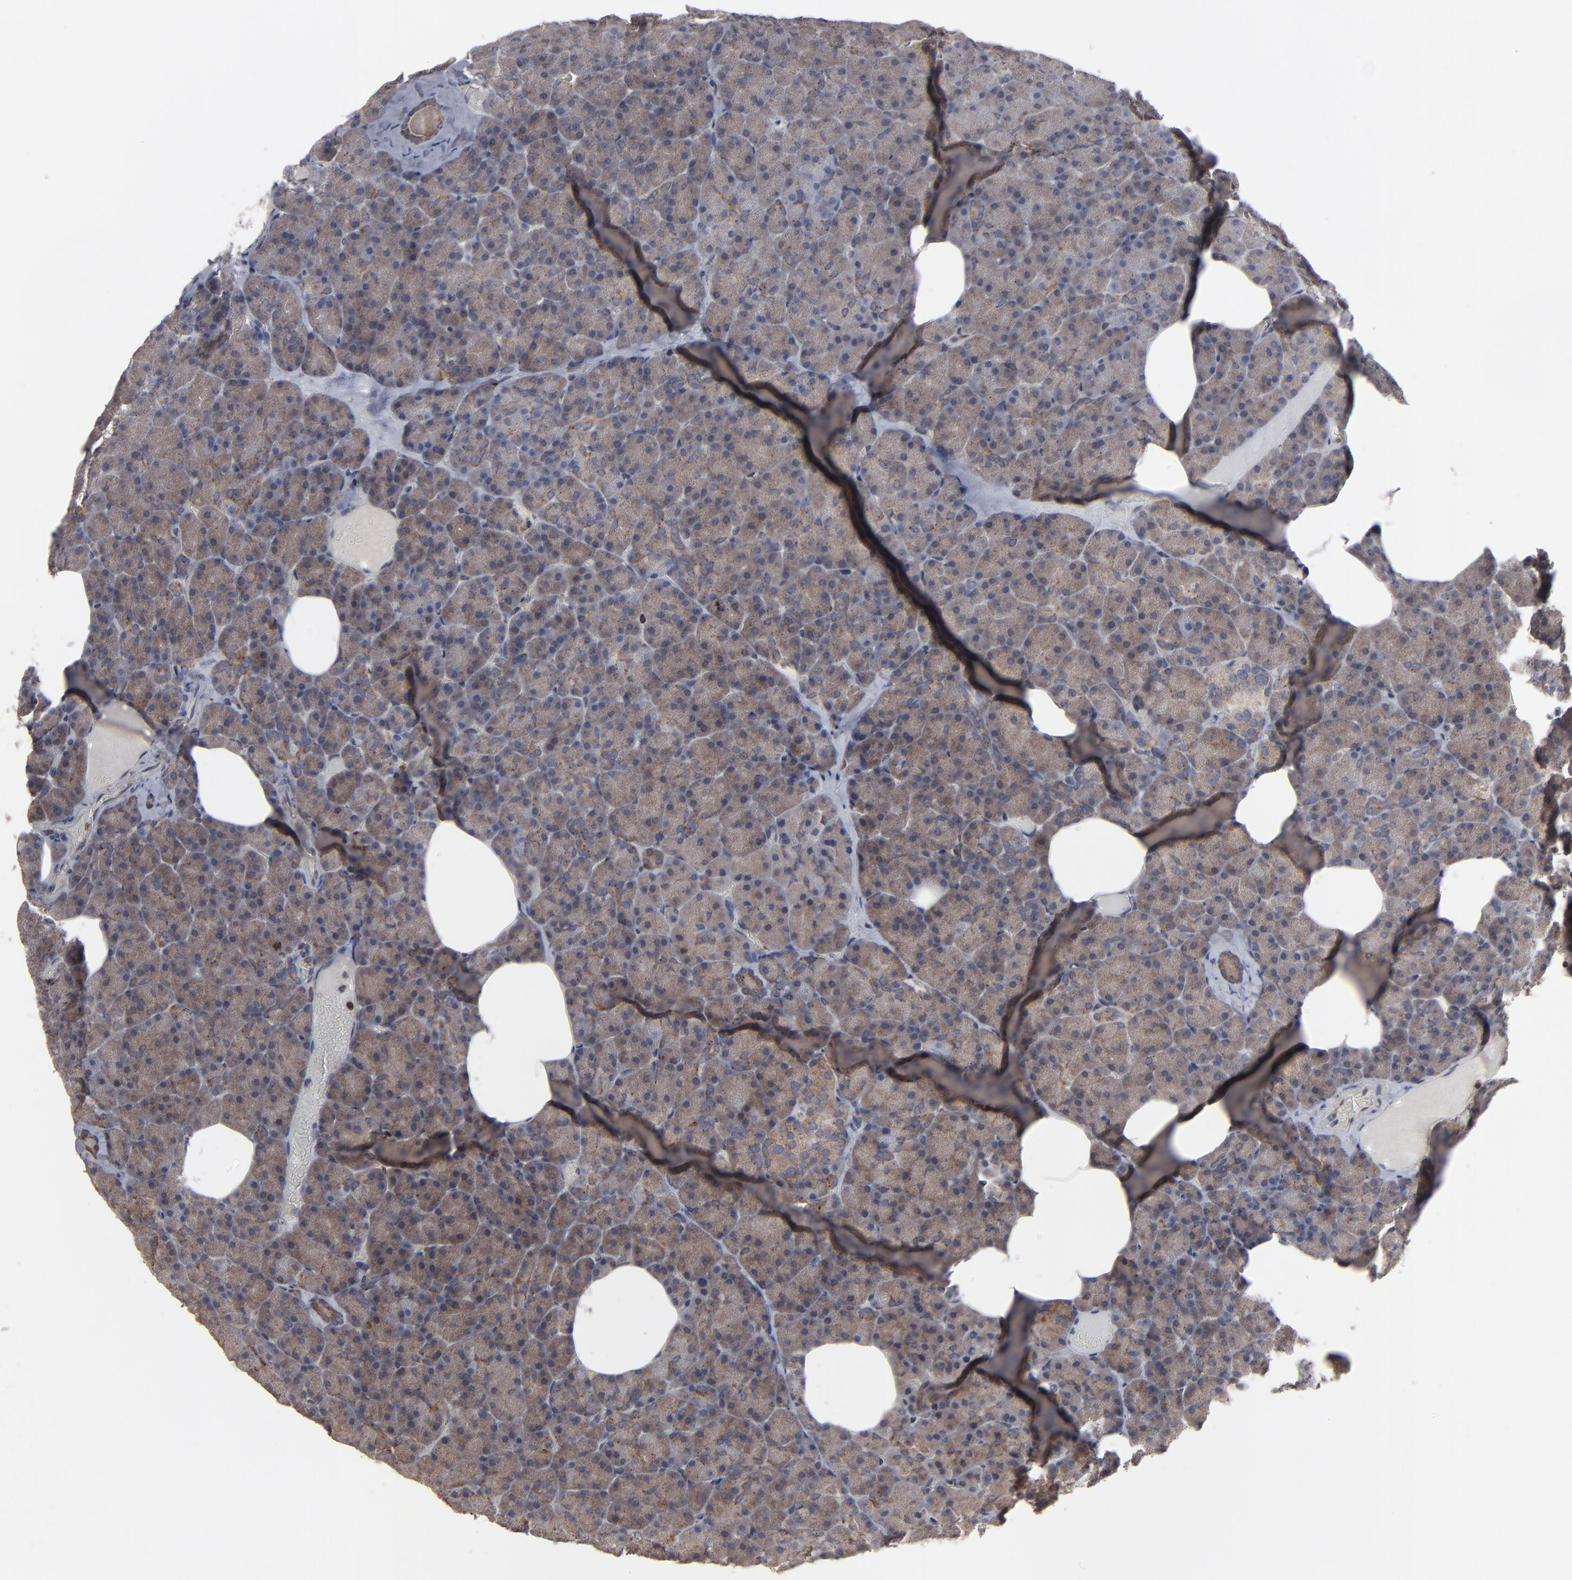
{"staining": {"intensity": "moderate", "quantity": ">75%", "location": "cytoplasmic/membranous"}, "tissue": "pancreas", "cell_type": "Exocrine glandular cells", "image_type": "normal", "snomed": [{"axis": "morphology", "description": "Normal tissue, NOS"}, {"axis": "topography", "description": "Pancreas"}], "caption": "Immunohistochemical staining of normal human pancreas reveals moderate cytoplasmic/membranous protein positivity in approximately >75% of exocrine glandular cells.", "gene": "KIAA2026", "patient": {"sex": "female", "age": 35}}